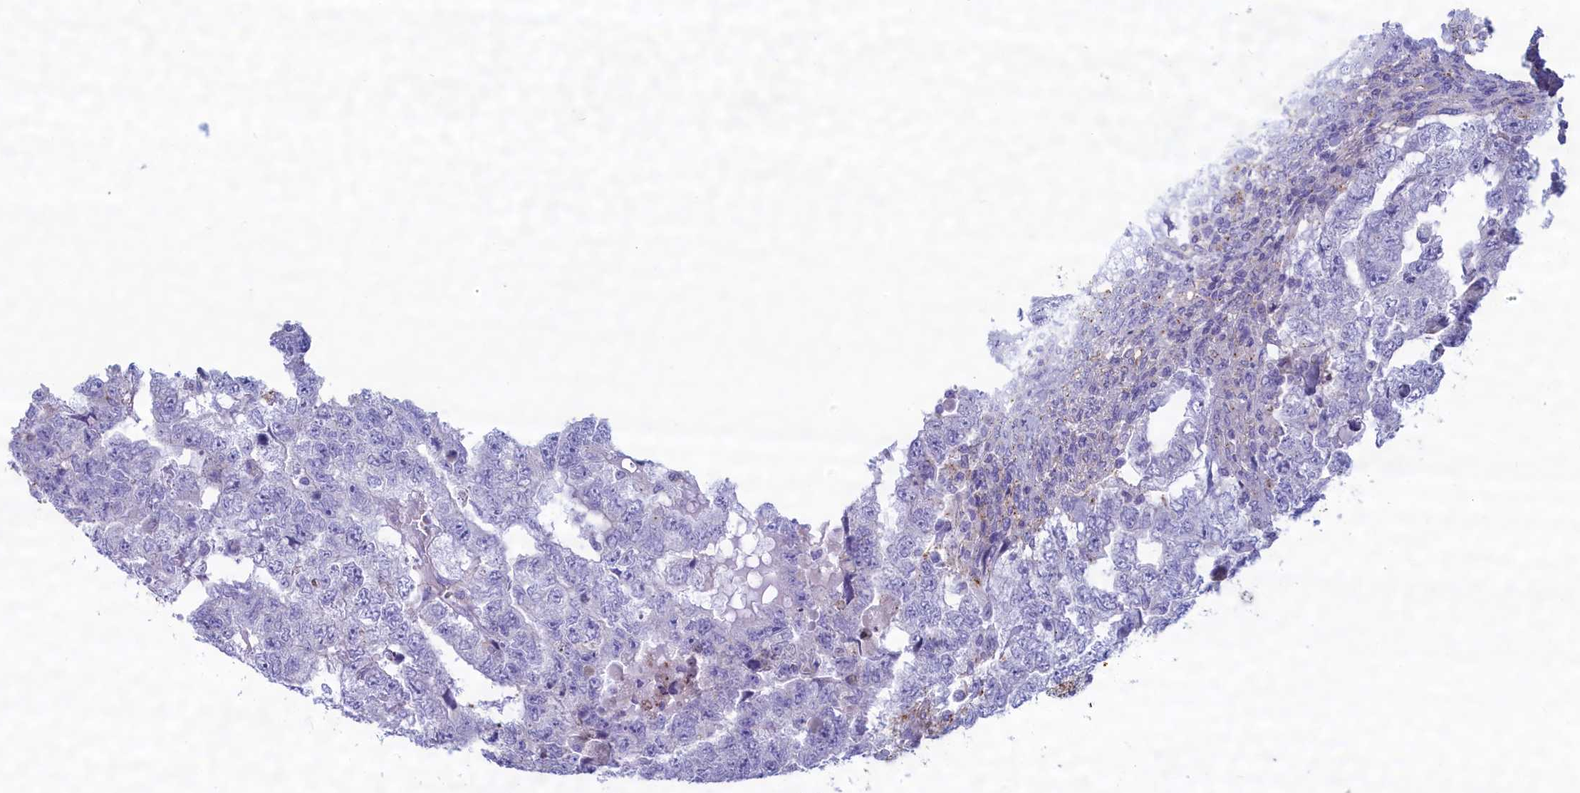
{"staining": {"intensity": "negative", "quantity": "none", "location": "none"}, "tissue": "testis cancer", "cell_type": "Tumor cells", "image_type": "cancer", "snomed": [{"axis": "morphology", "description": "Carcinoma, Embryonal, NOS"}, {"axis": "topography", "description": "Testis"}], "caption": "This is an immunohistochemistry (IHC) image of embryonal carcinoma (testis). There is no expression in tumor cells.", "gene": "MPV17L2", "patient": {"sex": "male", "age": 36}}